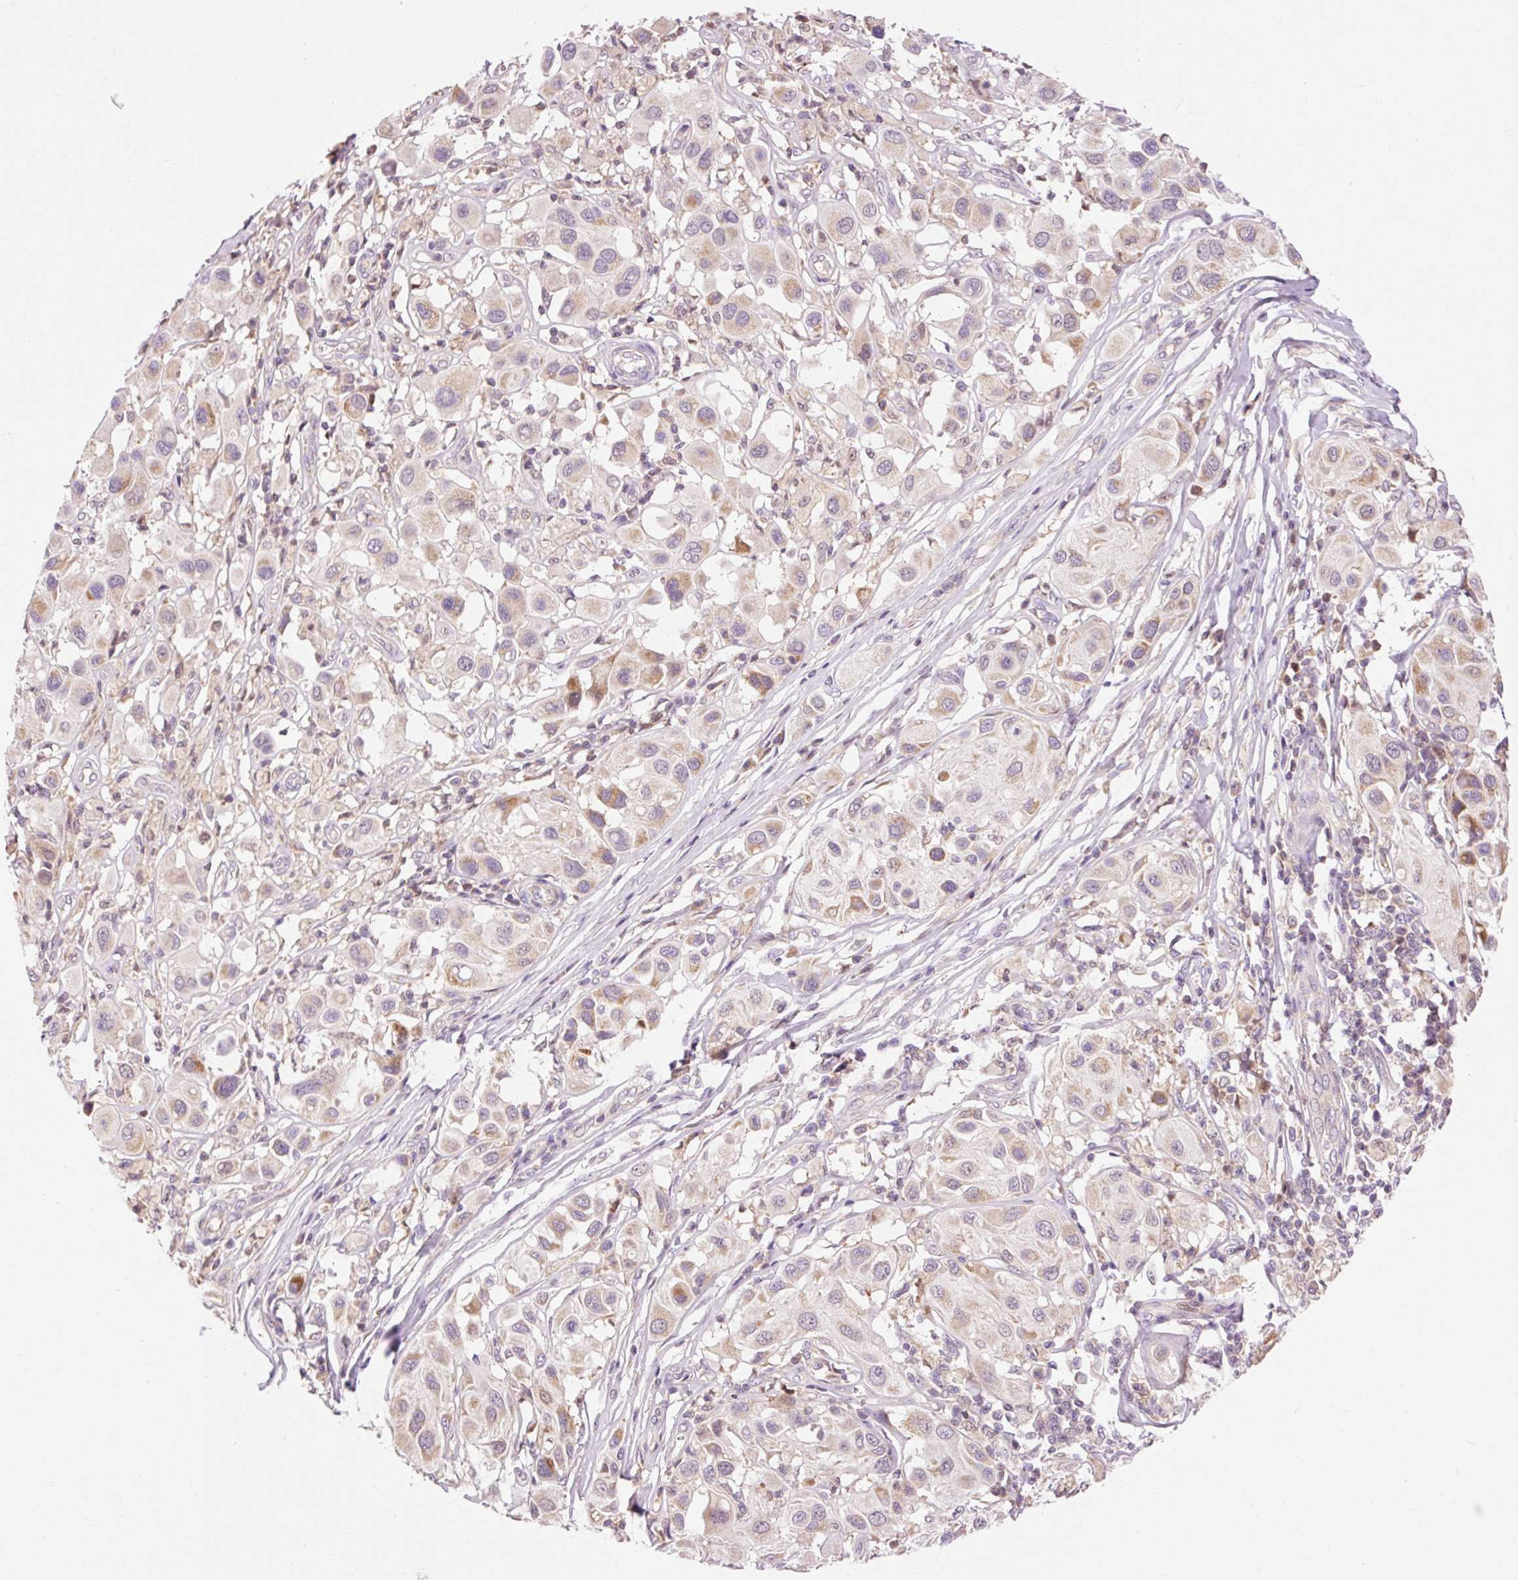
{"staining": {"intensity": "moderate", "quantity": "<25%", "location": "cytoplasmic/membranous"}, "tissue": "melanoma", "cell_type": "Tumor cells", "image_type": "cancer", "snomed": [{"axis": "morphology", "description": "Malignant melanoma, Metastatic site"}, {"axis": "topography", "description": "Skin"}], "caption": "Protein staining of melanoma tissue exhibits moderate cytoplasmic/membranous expression in about <25% of tumor cells. (IHC, brightfield microscopy, high magnification).", "gene": "IMMT", "patient": {"sex": "male", "age": 41}}